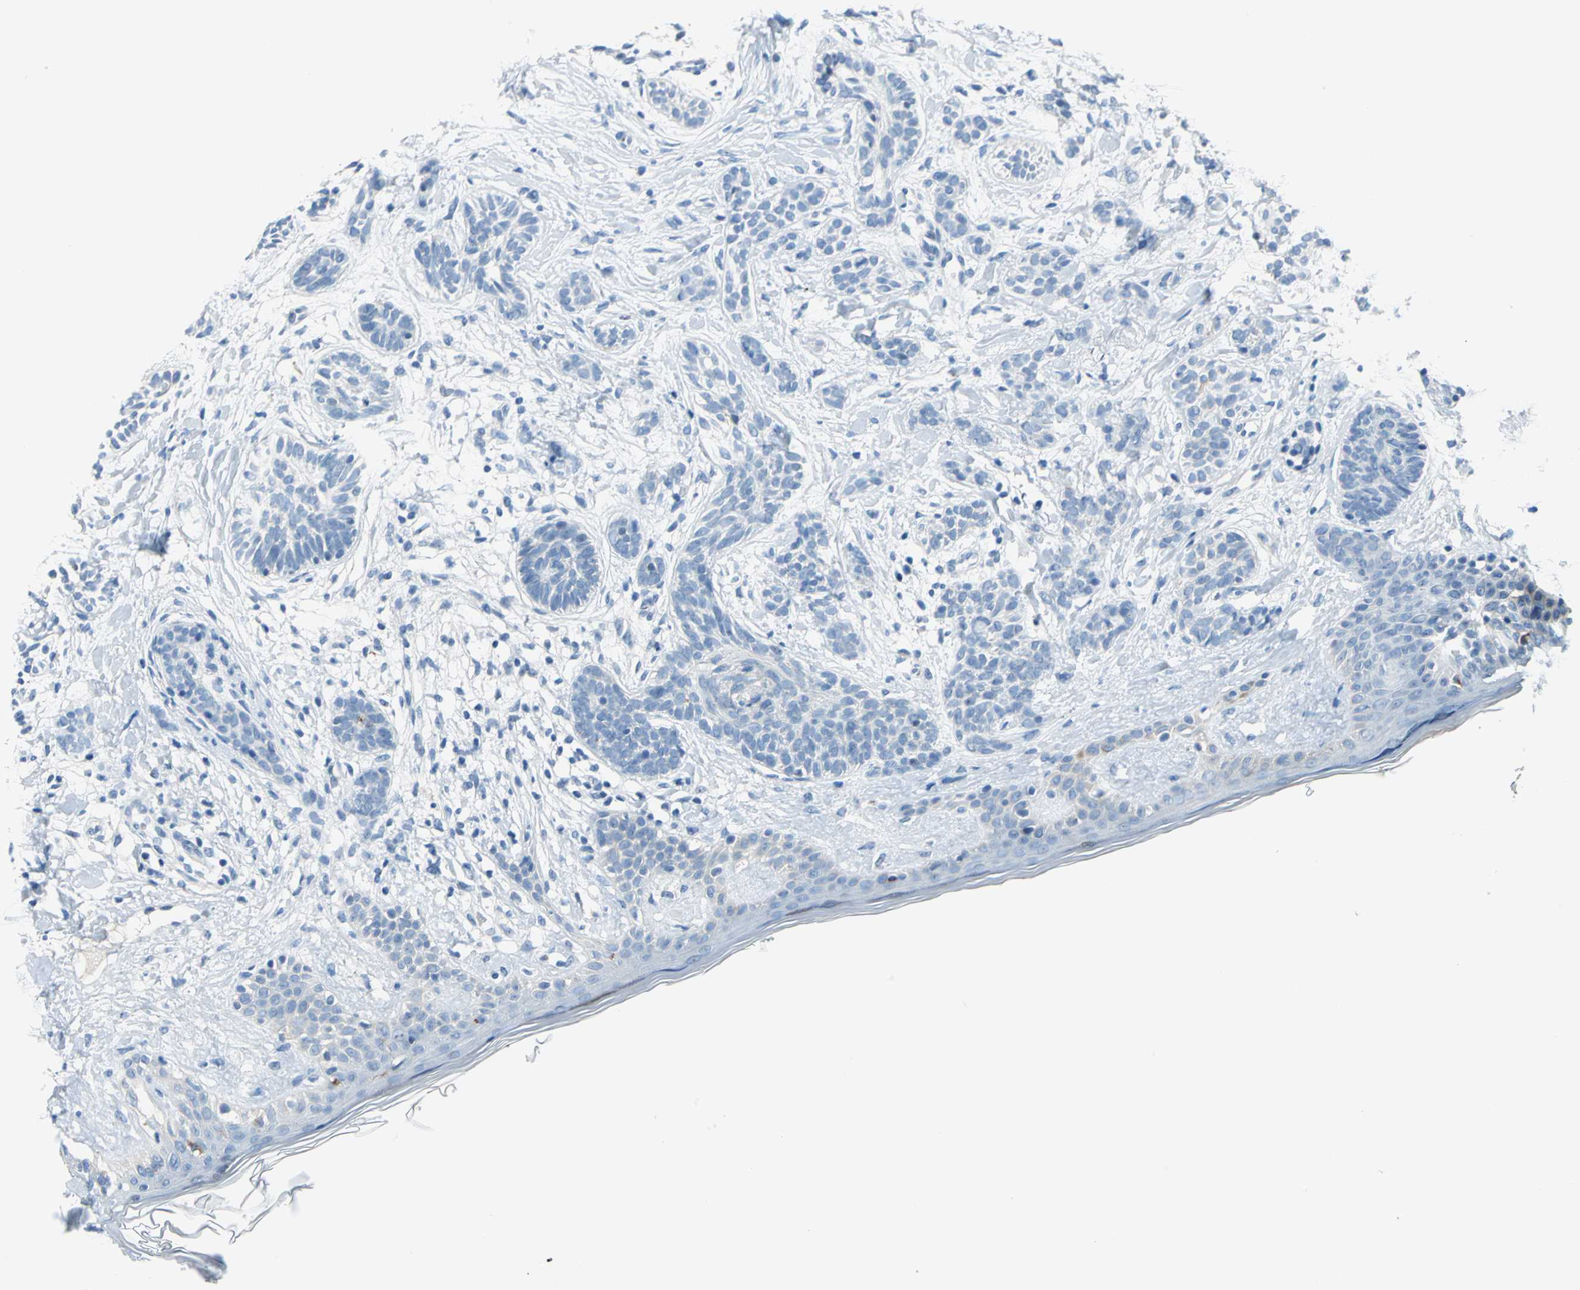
{"staining": {"intensity": "negative", "quantity": "none", "location": "none"}, "tissue": "skin cancer", "cell_type": "Tumor cells", "image_type": "cancer", "snomed": [{"axis": "morphology", "description": "Normal tissue, NOS"}, {"axis": "morphology", "description": "Basal cell carcinoma"}, {"axis": "topography", "description": "Skin"}], "caption": "IHC photomicrograph of neoplastic tissue: human basal cell carcinoma (skin) stained with DAB (3,3'-diaminobenzidine) exhibits no significant protein expression in tumor cells.", "gene": "MUC4", "patient": {"sex": "male", "age": 63}}